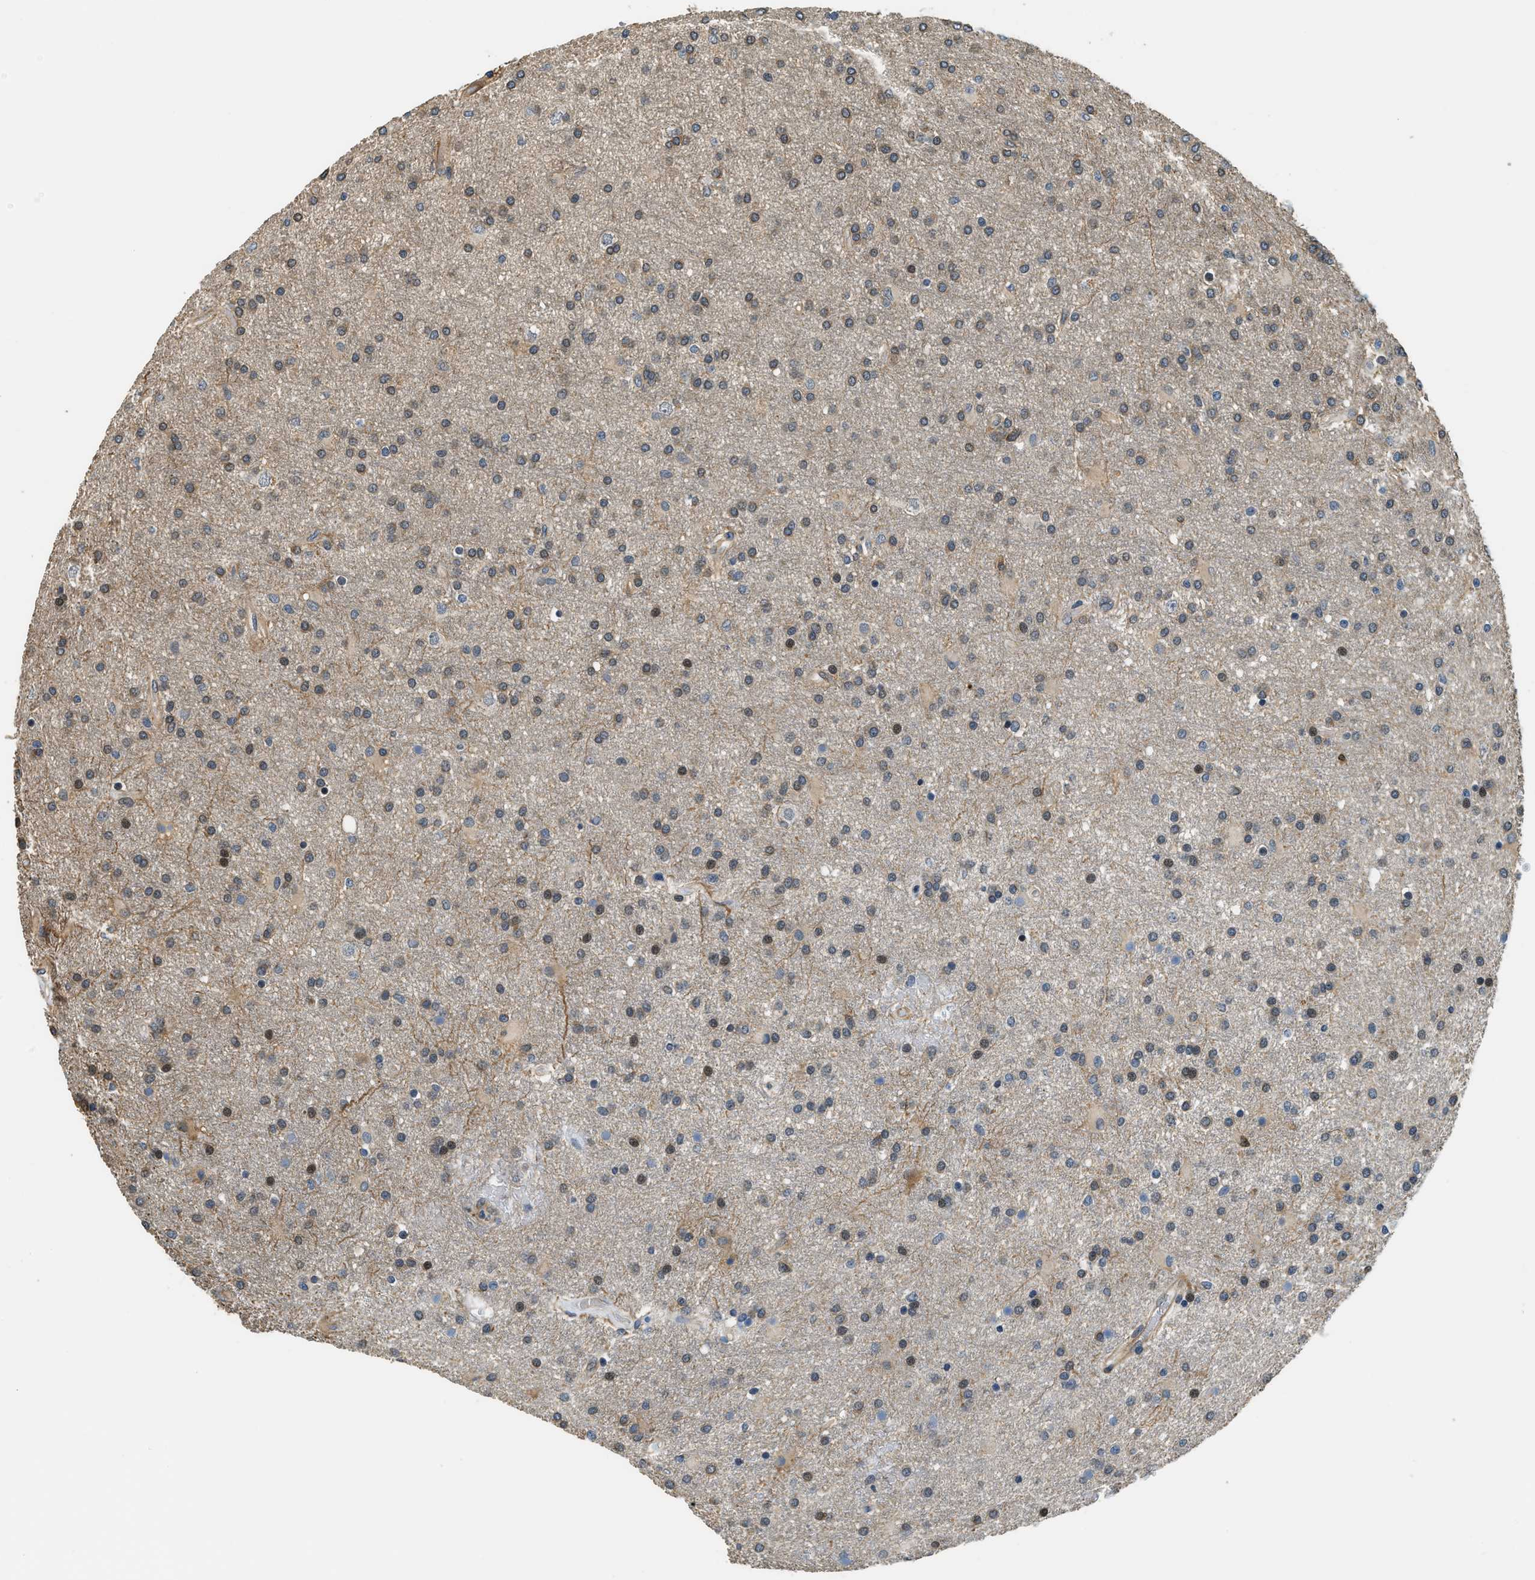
{"staining": {"intensity": "moderate", "quantity": "25%-75%", "location": "cytoplasmic/membranous,nuclear"}, "tissue": "glioma", "cell_type": "Tumor cells", "image_type": "cancer", "snomed": [{"axis": "morphology", "description": "Glioma, malignant, High grade"}, {"axis": "topography", "description": "Brain"}], "caption": "Moderate cytoplasmic/membranous and nuclear expression for a protein is present in approximately 25%-75% of tumor cells of malignant glioma (high-grade) using immunohistochemistry (IHC).", "gene": "ALOX12", "patient": {"sex": "male", "age": 72}}